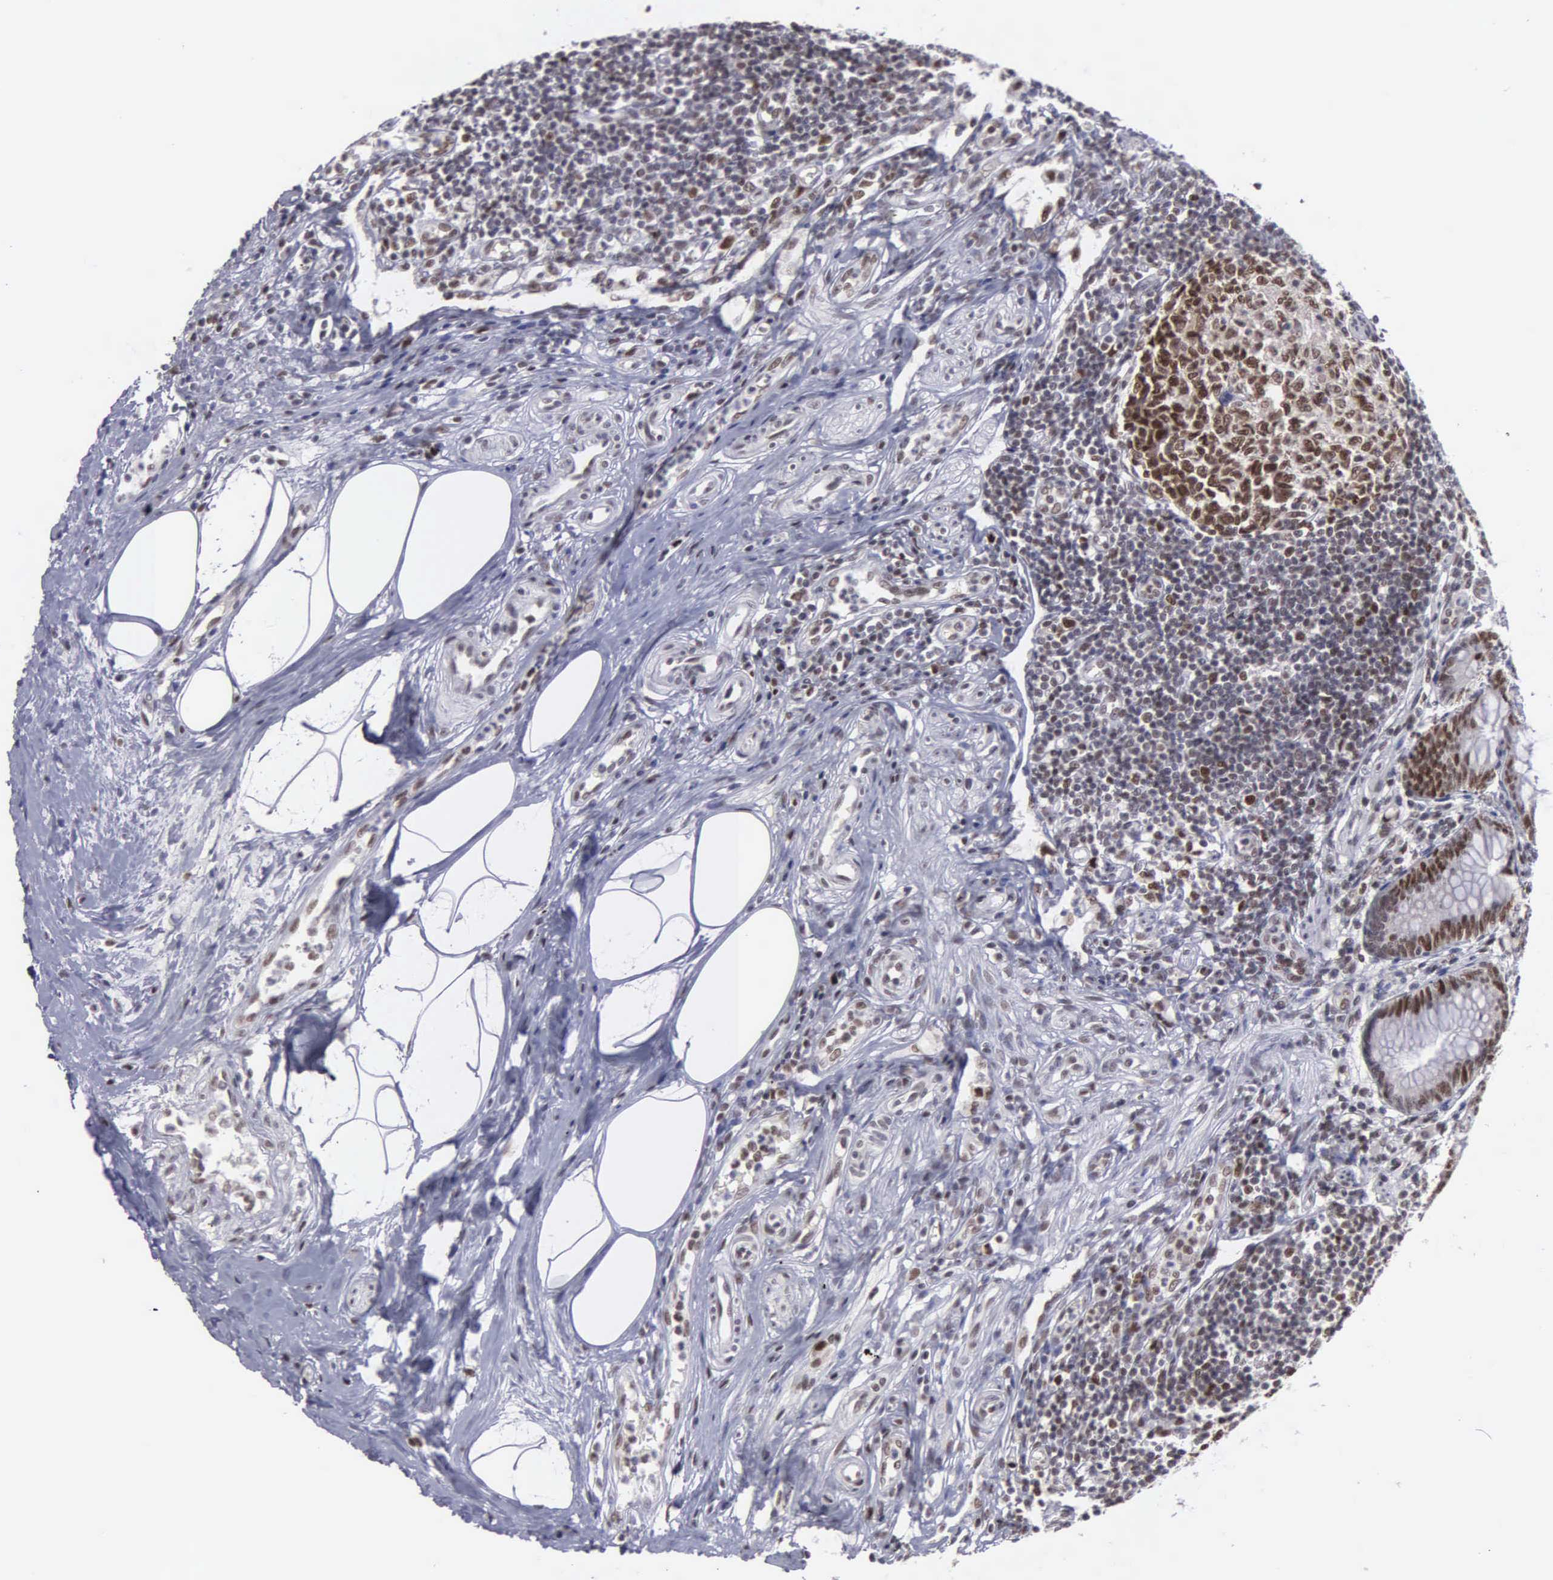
{"staining": {"intensity": "strong", "quantity": ">75%", "location": "nuclear"}, "tissue": "appendix", "cell_type": "Glandular cells", "image_type": "normal", "snomed": [{"axis": "morphology", "description": "Normal tissue, NOS"}, {"axis": "topography", "description": "Appendix"}], "caption": "A micrograph of human appendix stained for a protein demonstrates strong nuclear brown staining in glandular cells. Using DAB (brown) and hematoxylin (blue) stains, captured at high magnification using brightfield microscopy.", "gene": "UBR7", "patient": {"sex": "female", "age": 34}}